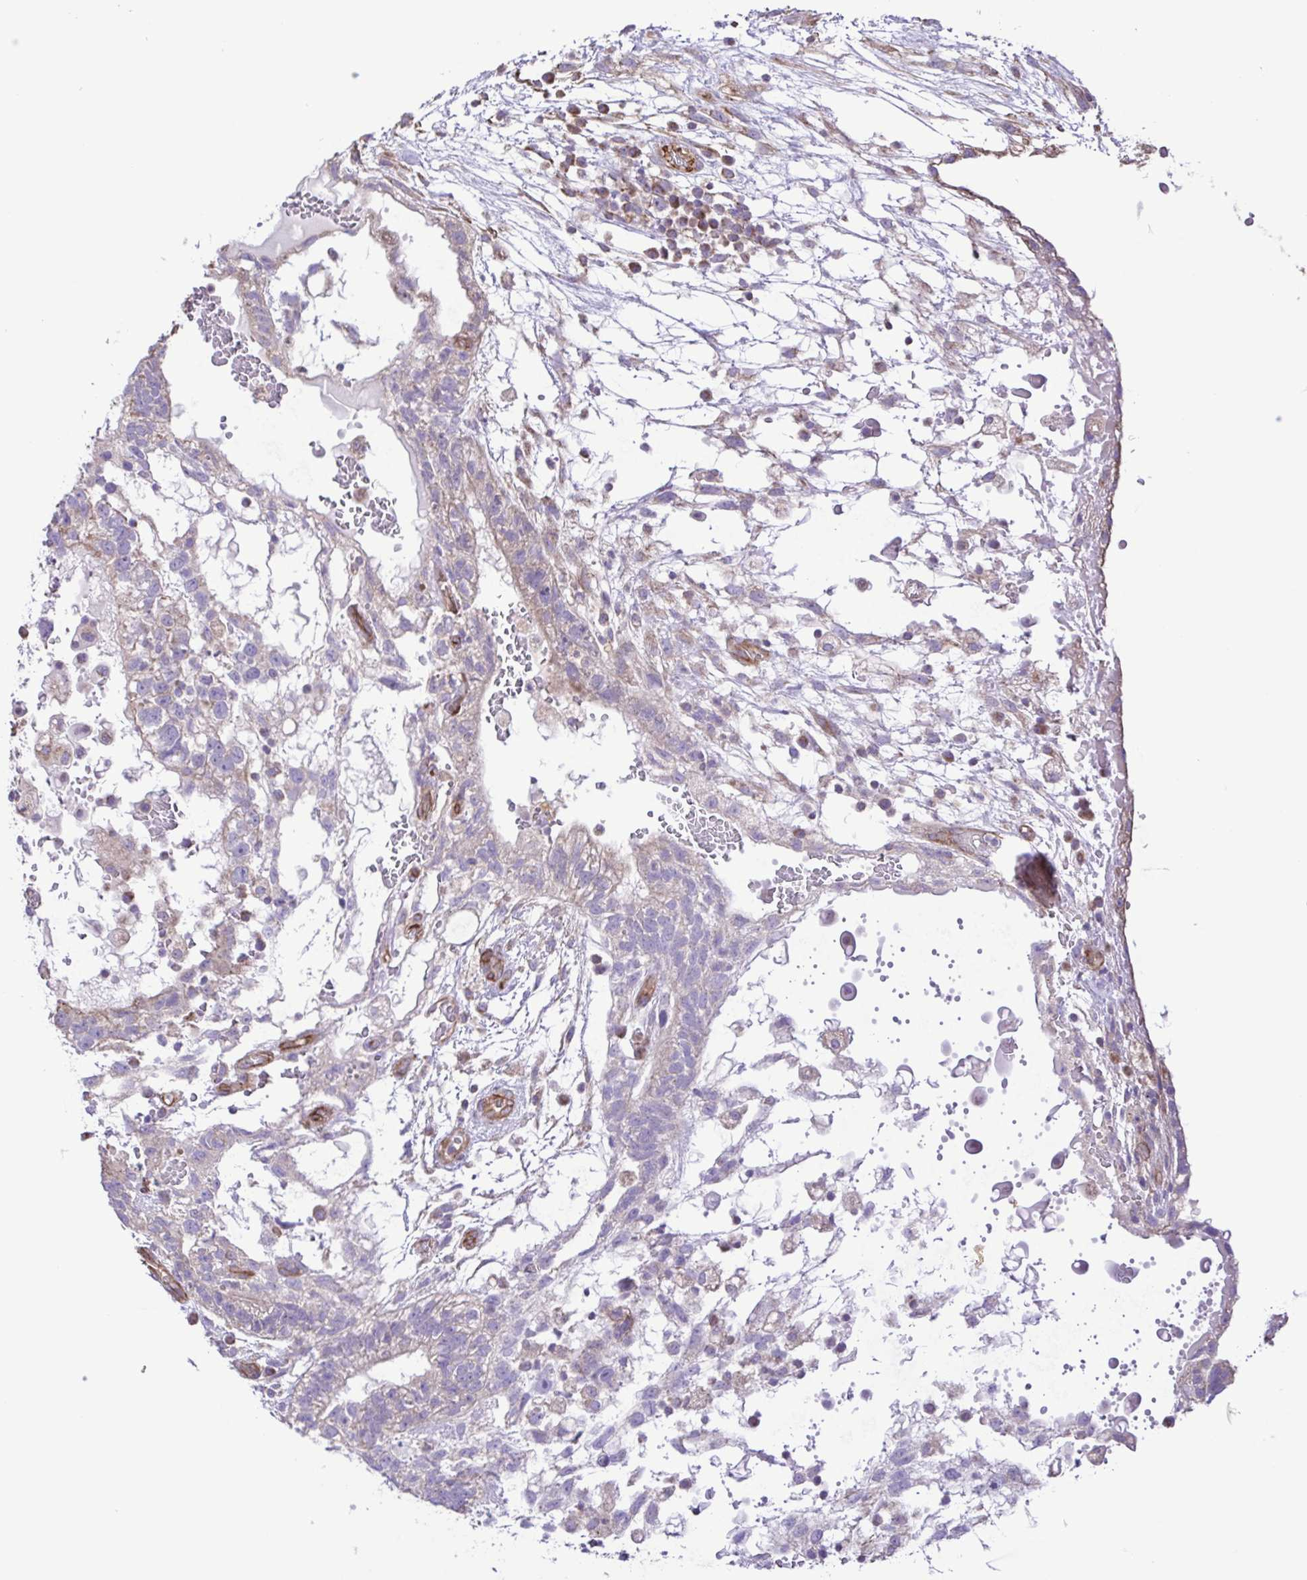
{"staining": {"intensity": "weak", "quantity": "<25%", "location": "cytoplasmic/membranous"}, "tissue": "testis cancer", "cell_type": "Tumor cells", "image_type": "cancer", "snomed": [{"axis": "morphology", "description": "Normal tissue, NOS"}, {"axis": "morphology", "description": "Carcinoma, Embryonal, NOS"}, {"axis": "topography", "description": "Testis"}], "caption": "This is an IHC photomicrograph of testis cancer. There is no expression in tumor cells.", "gene": "FLT1", "patient": {"sex": "male", "age": 32}}